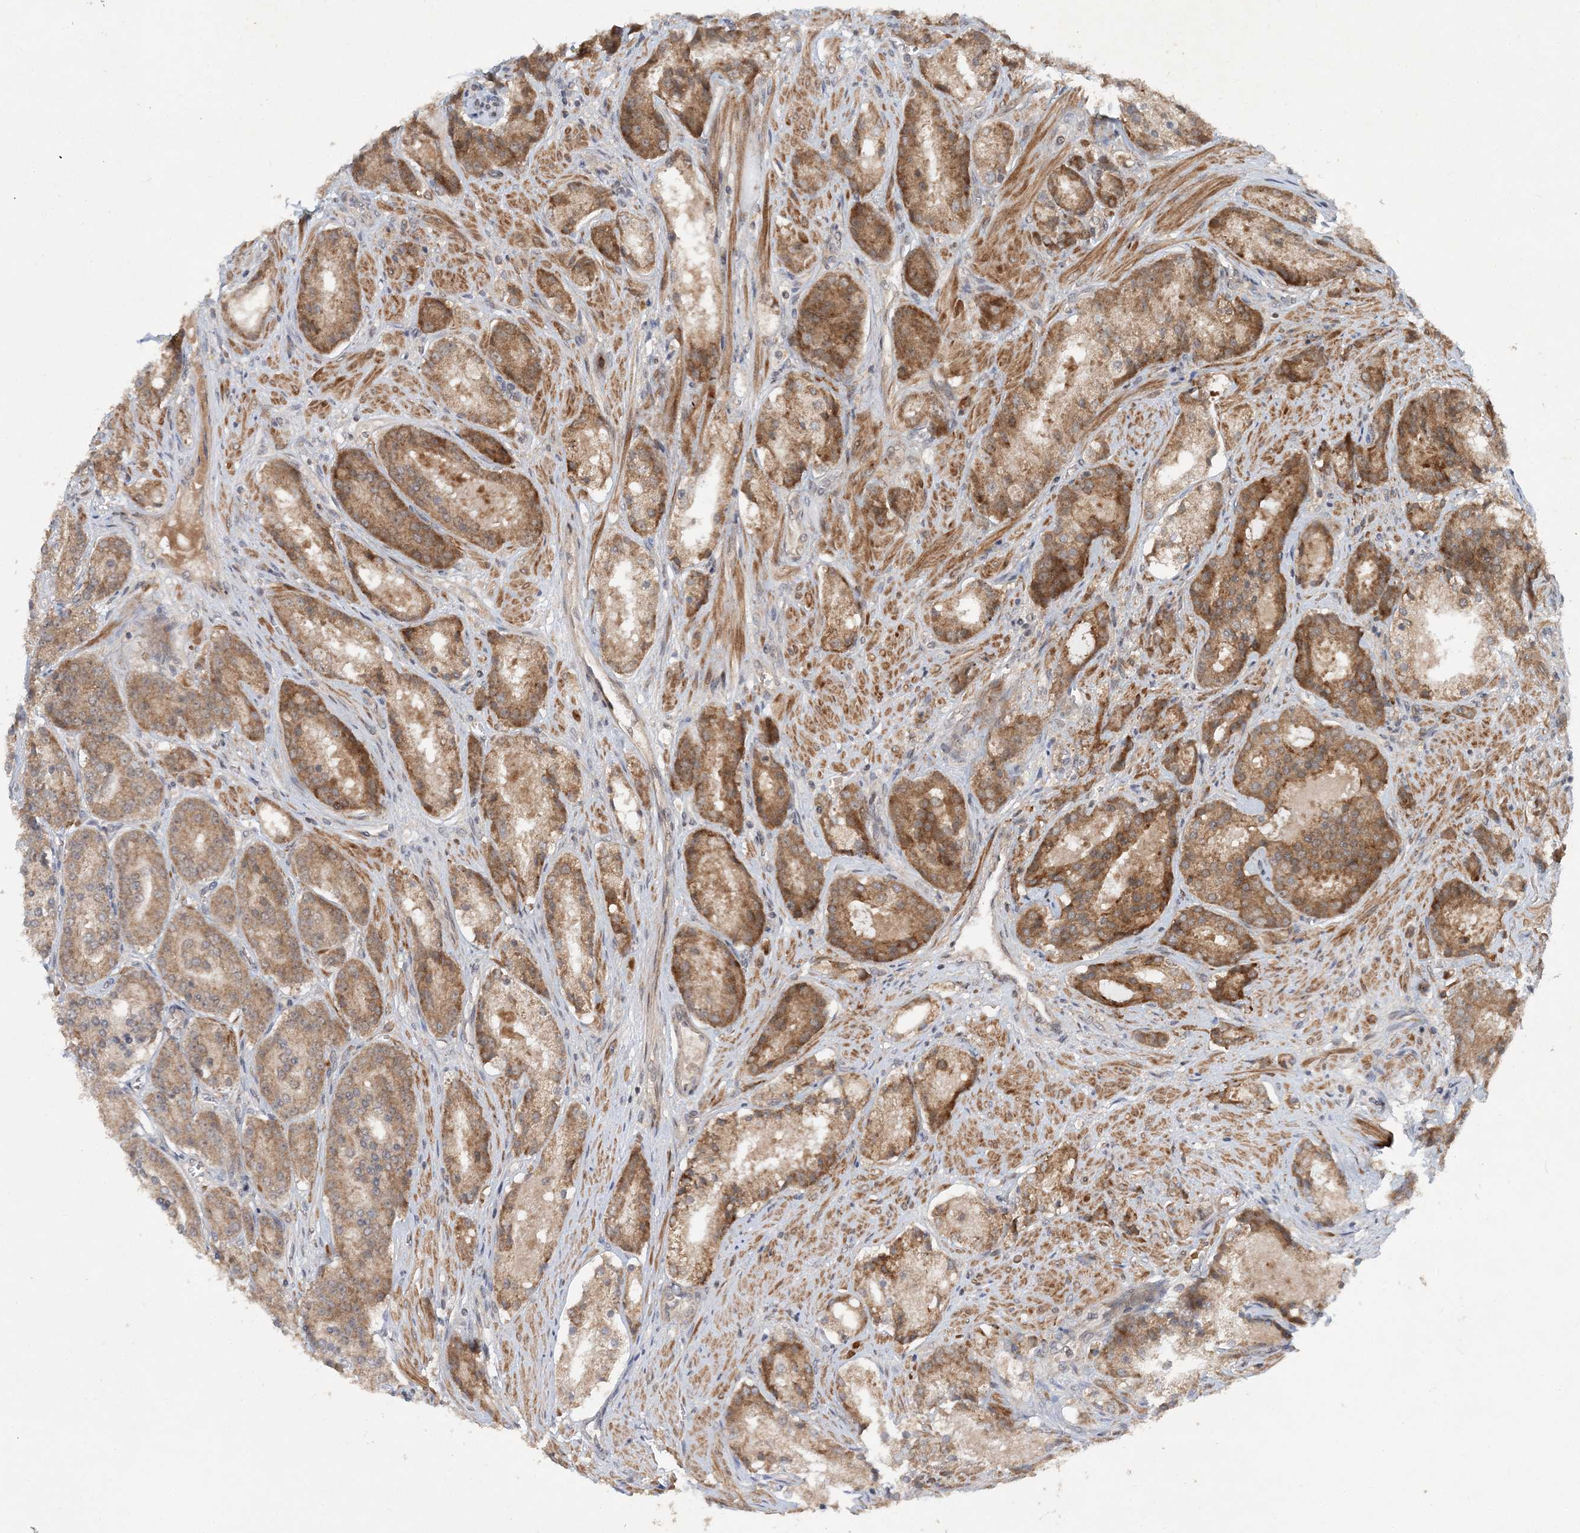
{"staining": {"intensity": "moderate", "quantity": ">75%", "location": "cytoplasmic/membranous"}, "tissue": "prostate cancer", "cell_type": "Tumor cells", "image_type": "cancer", "snomed": [{"axis": "morphology", "description": "Adenocarcinoma, High grade"}, {"axis": "topography", "description": "Prostate"}], "caption": "Prostate adenocarcinoma (high-grade) stained with a protein marker demonstrates moderate staining in tumor cells.", "gene": "UBR3", "patient": {"sex": "male", "age": 60}}